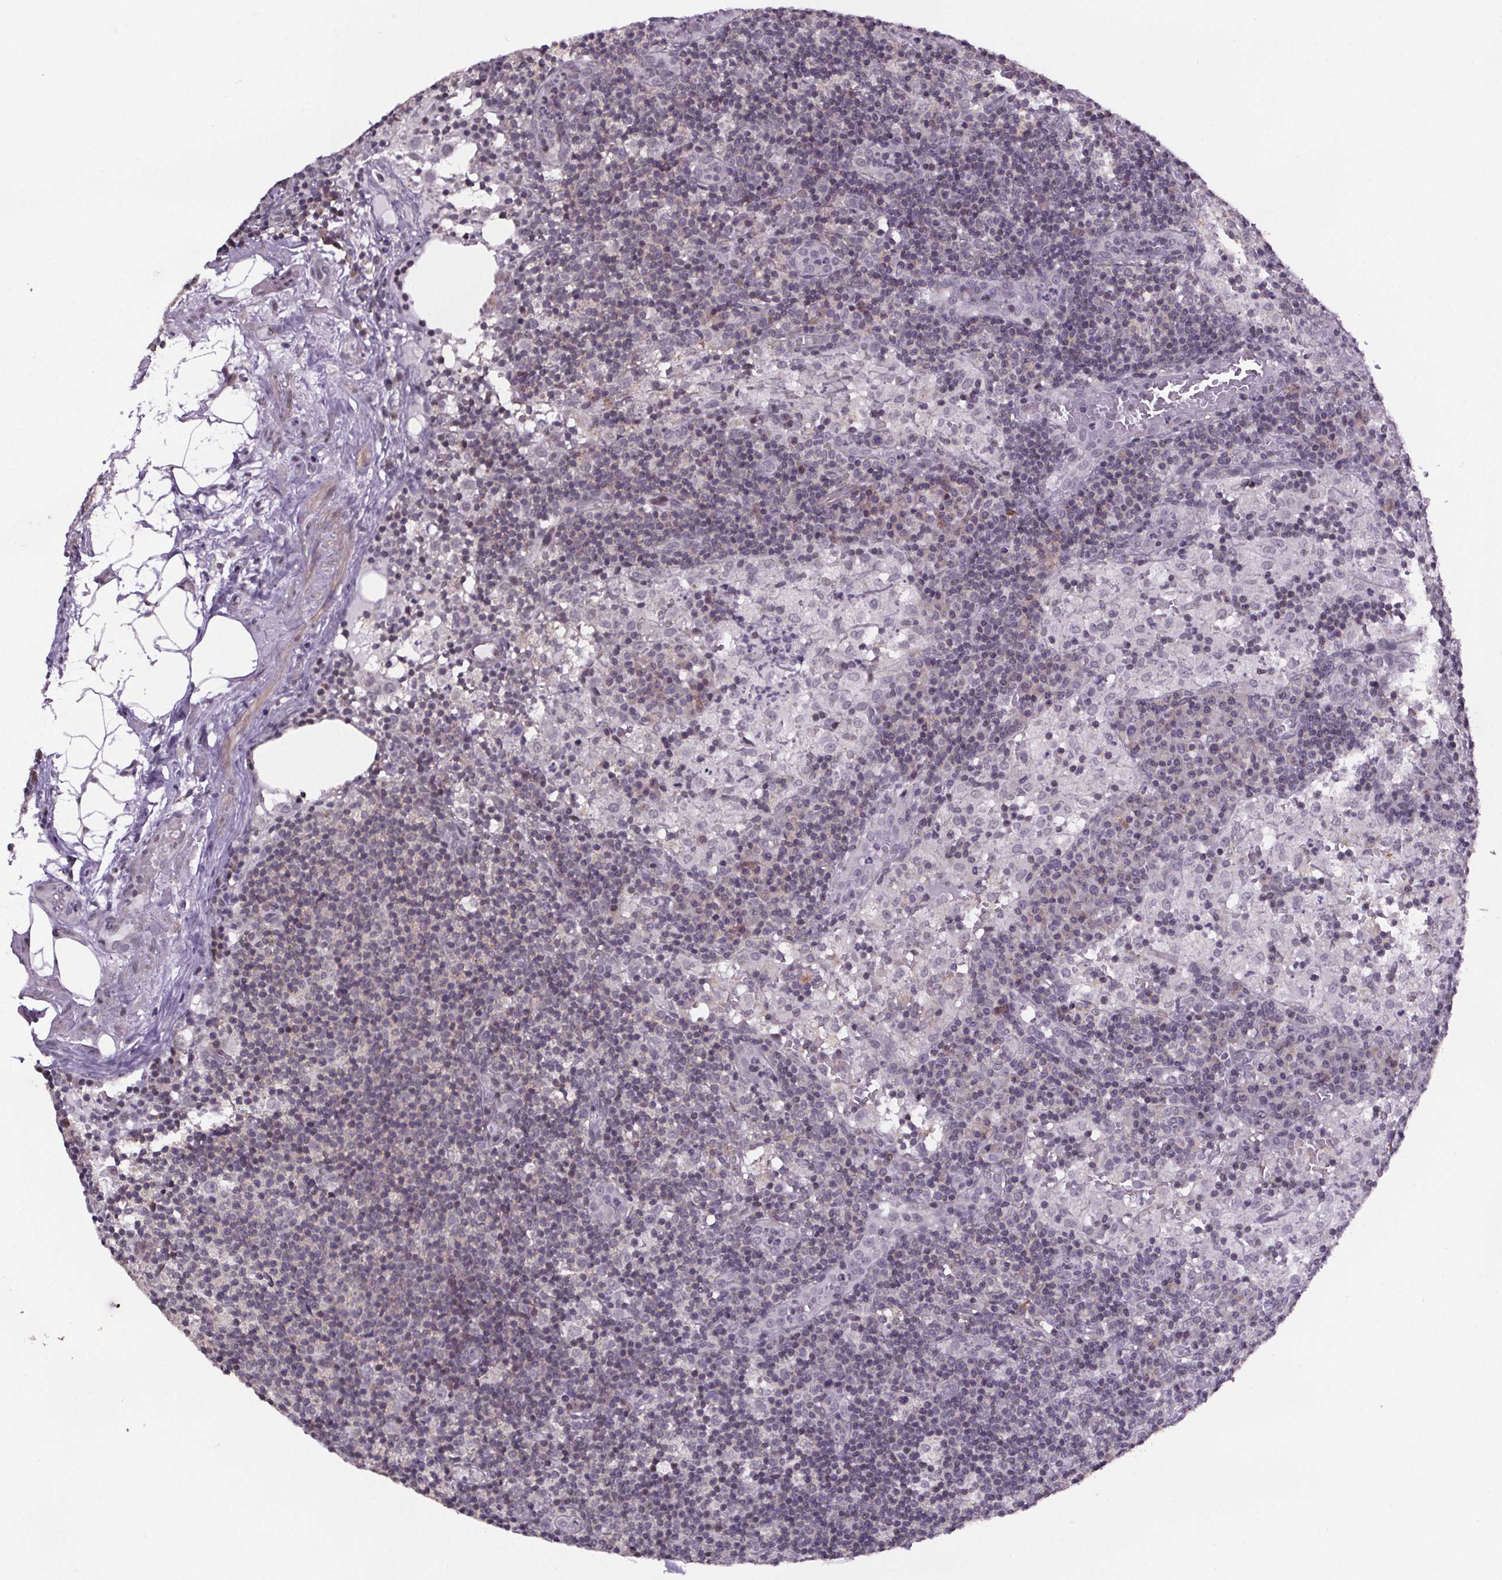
{"staining": {"intensity": "strong", "quantity": "<25%", "location": "cytoplasmic/membranous"}, "tissue": "lymph node", "cell_type": "Non-germinal center cells", "image_type": "normal", "snomed": [{"axis": "morphology", "description": "Normal tissue, NOS"}, {"axis": "topography", "description": "Lymph node"}], "caption": "Immunohistochemistry (IHC) of benign human lymph node reveals medium levels of strong cytoplasmic/membranous staining in about <25% of non-germinal center cells.", "gene": "TTC12", "patient": {"sex": "male", "age": 62}}